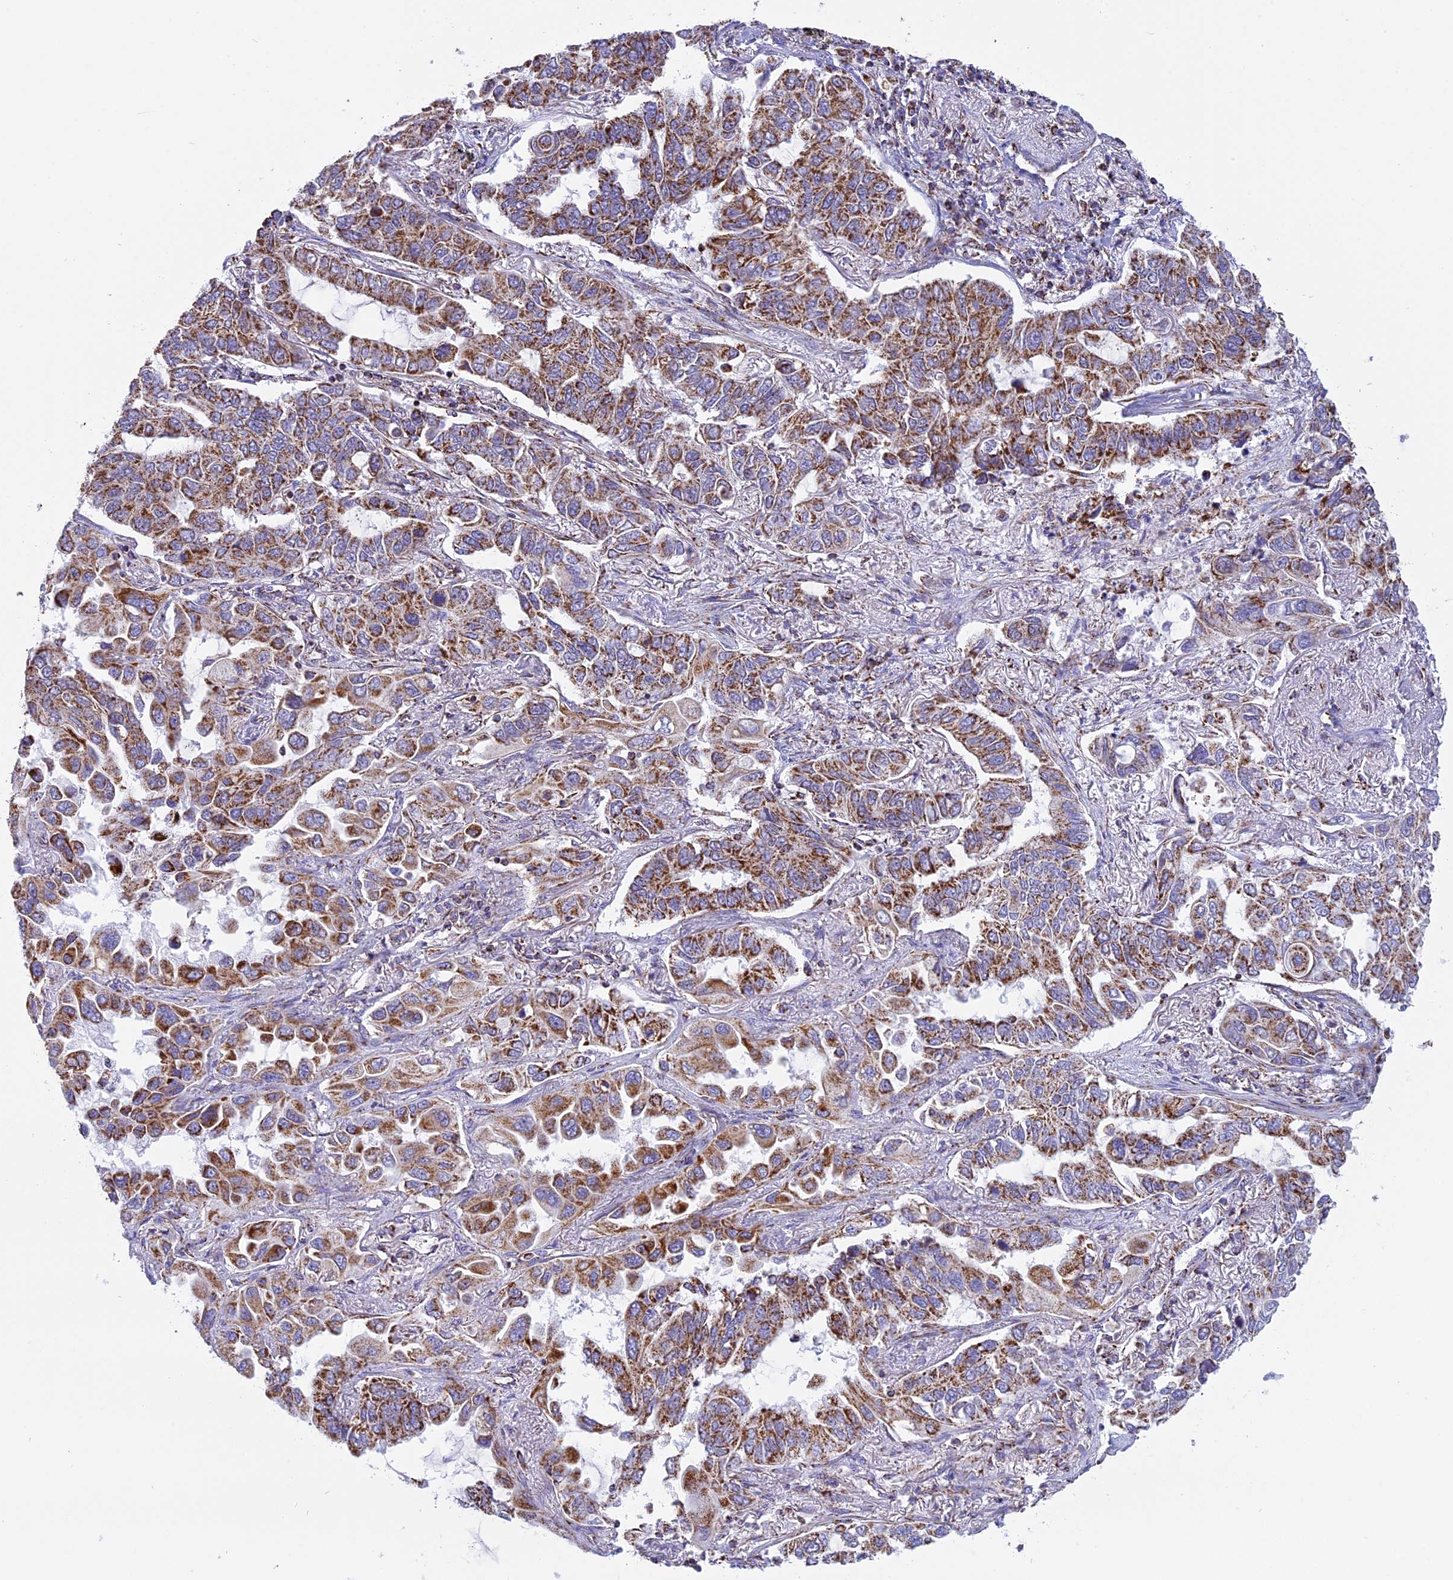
{"staining": {"intensity": "moderate", "quantity": ">75%", "location": "cytoplasmic/membranous"}, "tissue": "lung cancer", "cell_type": "Tumor cells", "image_type": "cancer", "snomed": [{"axis": "morphology", "description": "Adenocarcinoma, NOS"}, {"axis": "topography", "description": "Lung"}], "caption": "Adenocarcinoma (lung) was stained to show a protein in brown. There is medium levels of moderate cytoplasmic/membranous staining in approximately >75% of tumor cells. (Brightfield microscopy of DAB IHC at high magnification).", "gene": "KCNG1", "patient": {"sex": "male", "age": 64}}